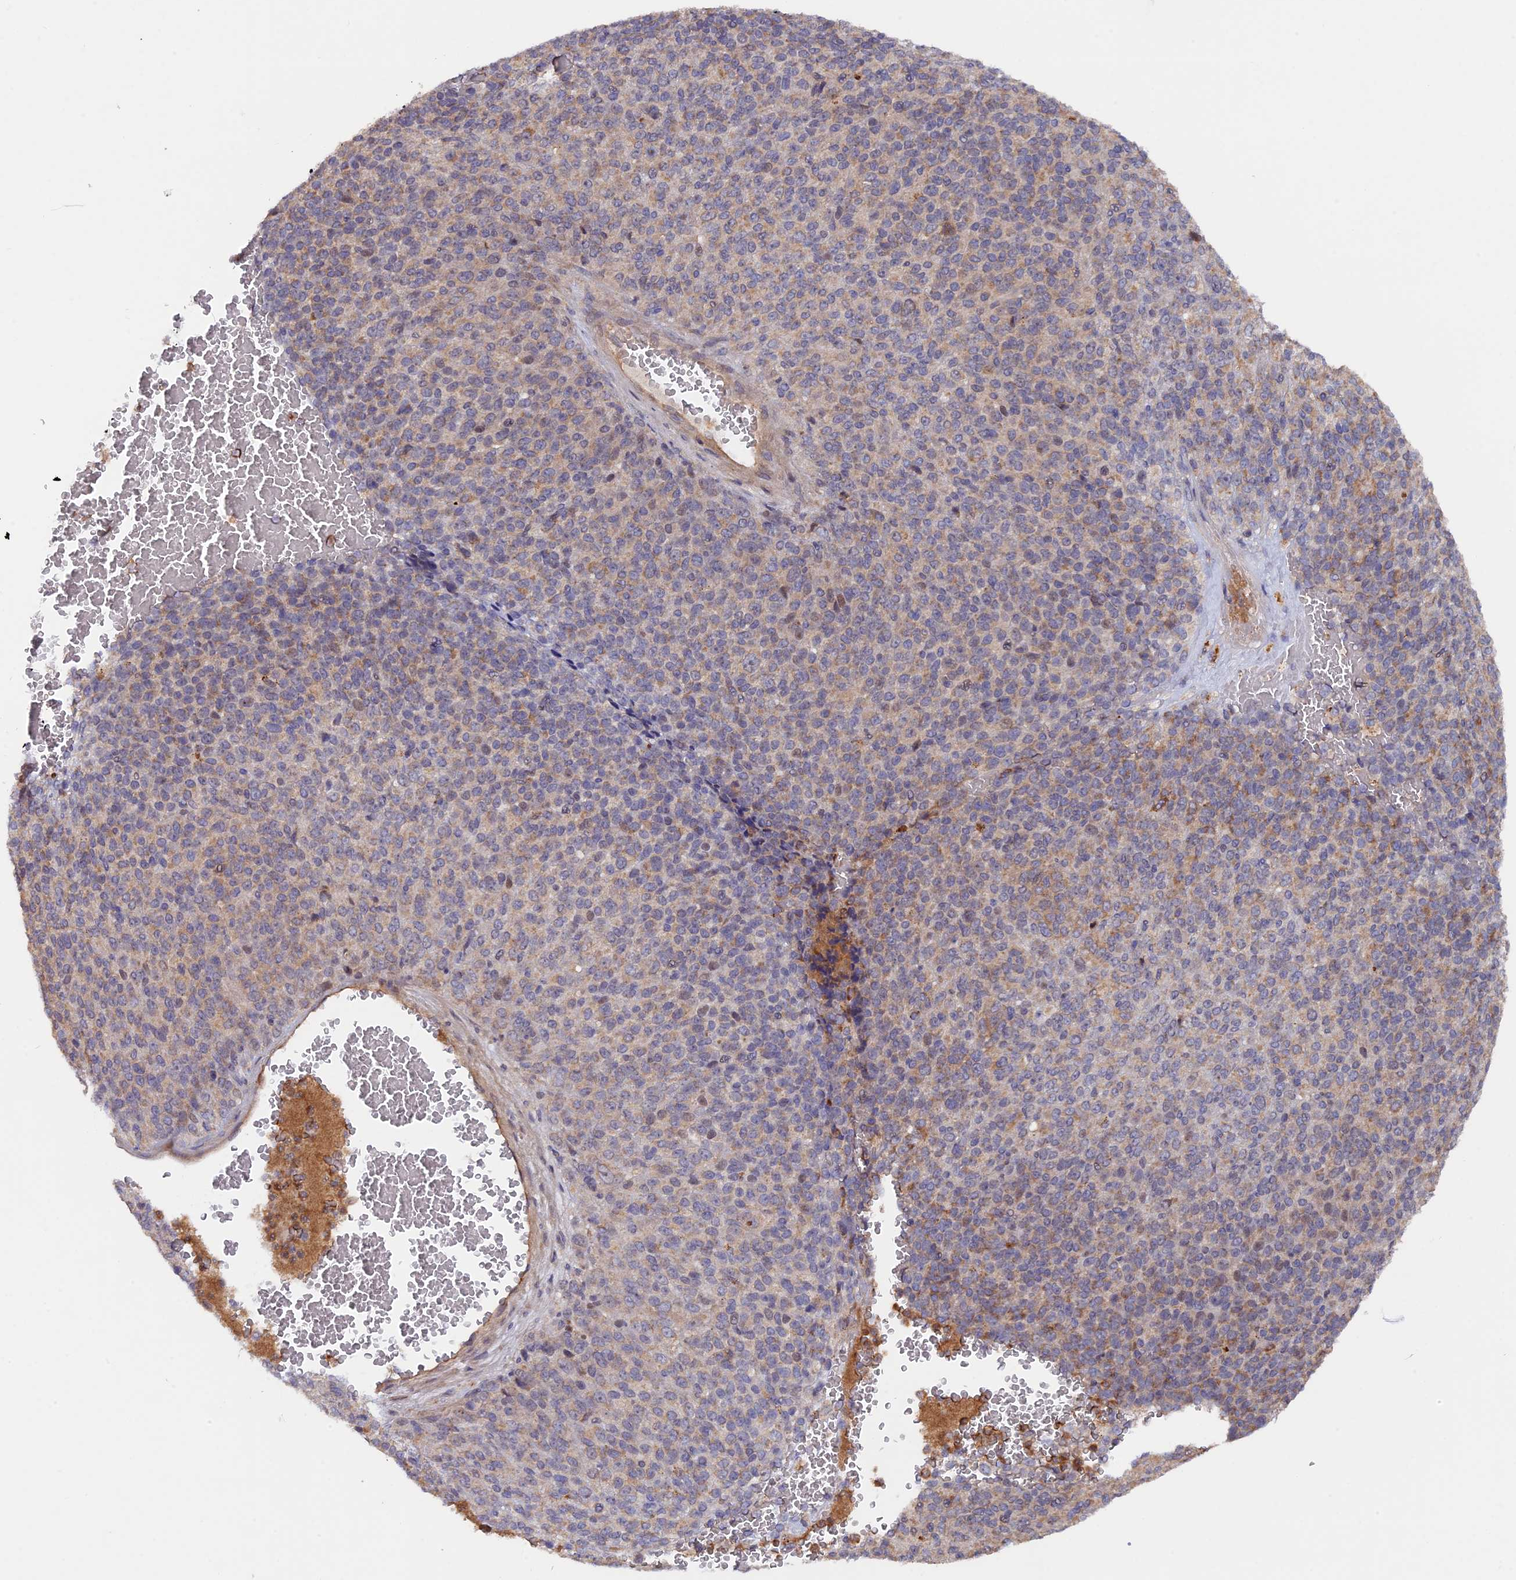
{"staining": {"intensity": "weak", "quantity": "25%-75%", "location": "cytoplasmic/membranous"}, "tissue": "melanoma", "cell_type": "Tumor cells", "image_type": "cancer", "snomed": [{"axis": "morphology", "description": "Malignant melanoma, Metastatic site"}, {"axis": "topography", "description": "Brain"}], "caption": "A brown stain highlights weak cytoplasmic/membranous expression of a protein in human melanoma tumor cells.", "gene": "FERMT1", "patient": {"sex": "female", "age": 56}}